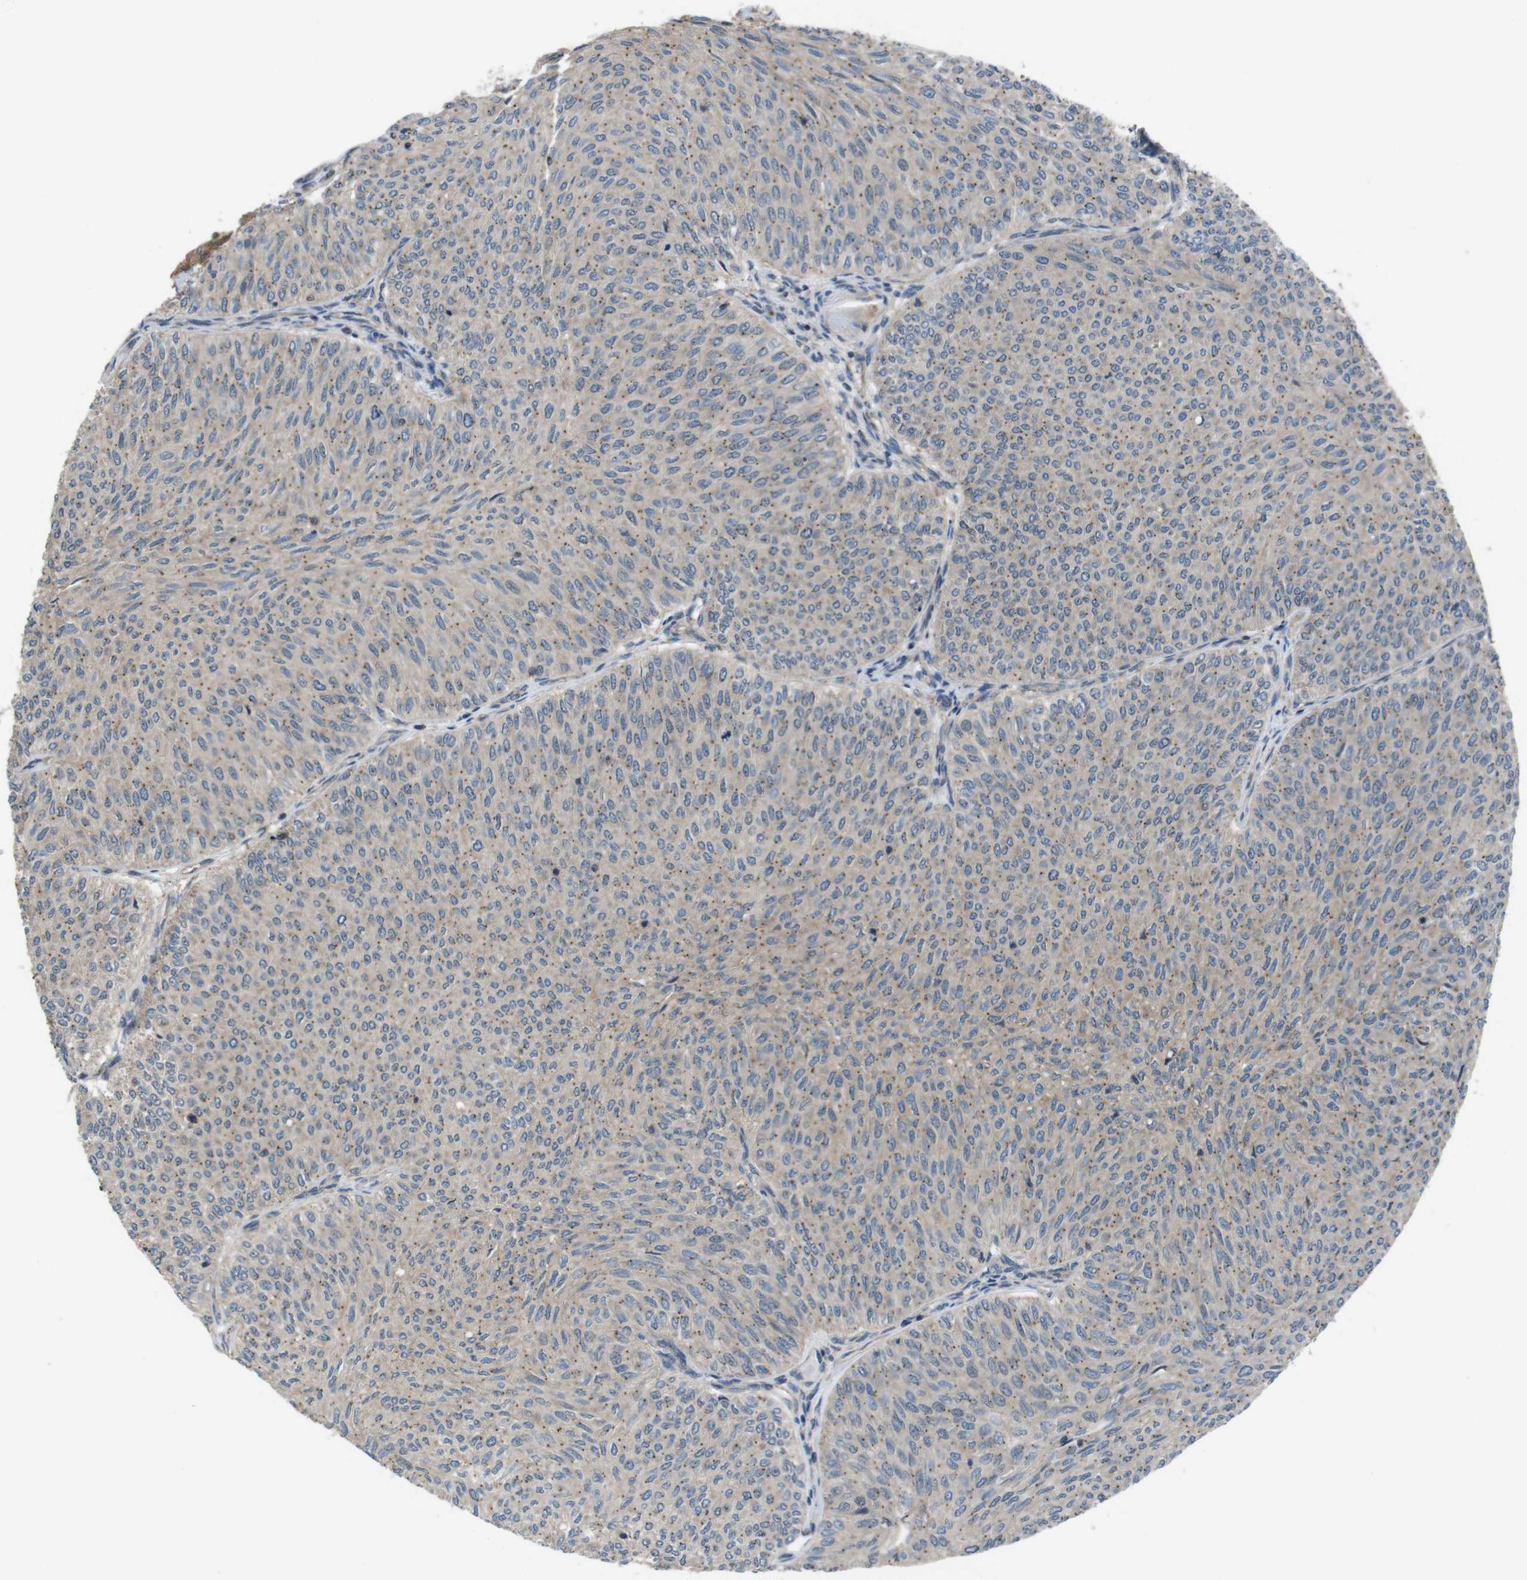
{"staining": {"intensity": "moderate", "quantity": ">75%", "location": "cytoplasmic/membranous"}, "tissue": "urothelial cancer", "cell_type": "Tumor cells", "image_type": "cancer", "snomed": [{"axis": "morphology", "description": "Urothelial carcinoma, Low grade"}, {"axis": "topography", "description": "Urinary bladder"}], "caption": "DAB (3,3'-diaminobenzidine) immunohistochemical staining of urothelial cancer reveals moderate cytoplasmic/membranous protein expression in approximately >75% of tumor cells.", "gene": "SLC22A23", "patient": {"sex": "male", "age": 78}}